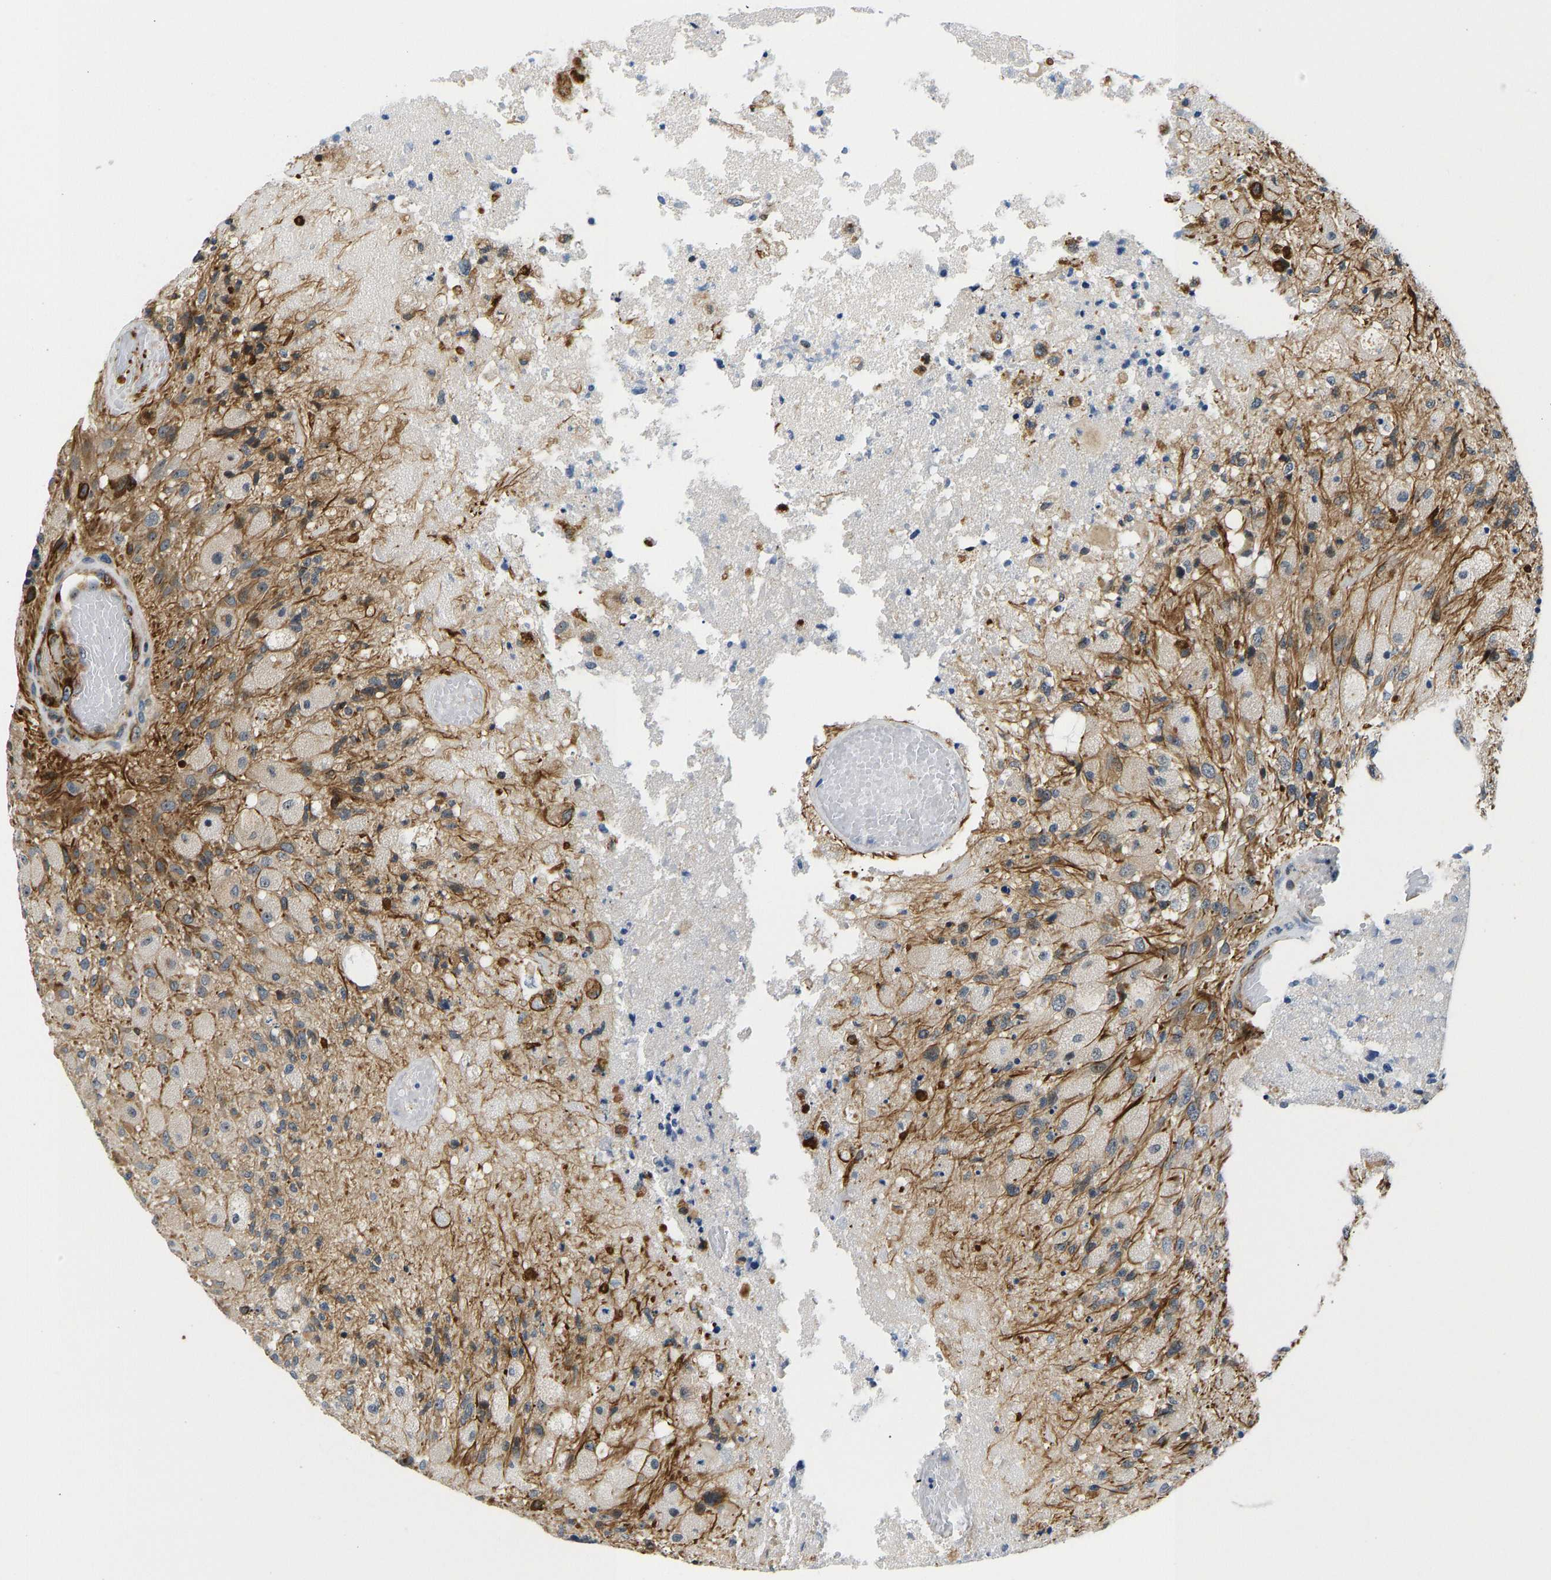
{"staining": {"intensity": "moderate", "quantity": "<25%", "location": "cytoplasmic/membranous"}, "tissue": "glioma", "cell_type": "Tumor cells", "image_type": "cancer", "snomed": [{"axis": "morphology", "description": "Normal tissue, NOS"}, {"axis": "morphology", "description": "Glioma, malignant, High grade"}, {"axis": "topography", "description": "Cerebral cortex"}], "caption": "The histopathology image reveals immunohistochemical staining of malignant glioma (high-grade). There is moderate cytoplasmic/membranous staining is seen in about <25% of tumor cells. Using DAB (brown) and hematoxylin (blue) stains, captured at high magnification using brightfield microscopy.", "gene": "RESF1", "patient": {"sex": "male", "age": 77}}